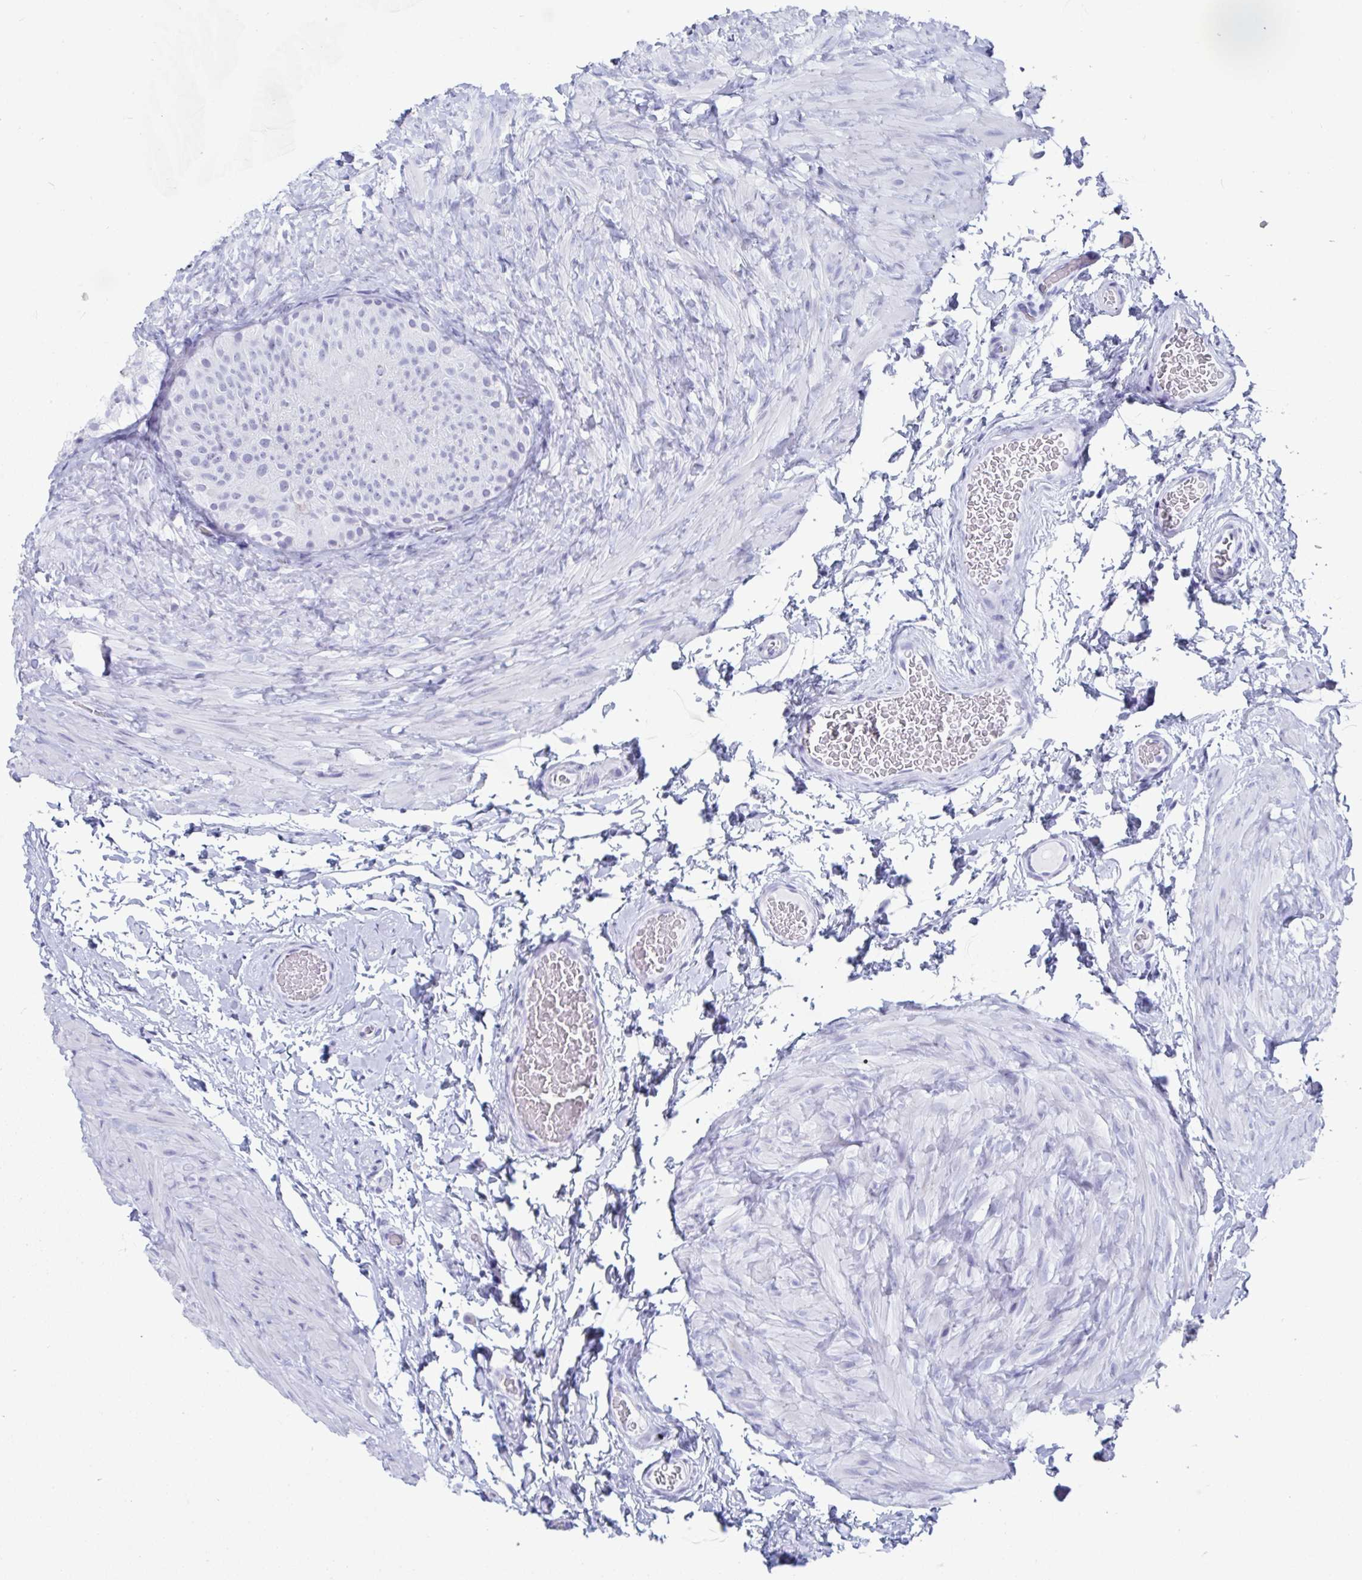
{"staining": {"intensity": "negative", "quantity": "none", "location": "none"}, "tissue": "epididymis", "cell_type": "Glandular cells", "image_type": "normal", "snomed": [{"axis": "morphology", "description": "Normal tissue, NOS"}, {"axis": "topography", "description": "Epididymis, spermatic cord, NOS"}, {"axis": "topography", "description": "Epididymis"}], "caption": "IHC histopathology image of benign epididymis: human epididymis stained with DAB (3,3'-diaminobenzidine) exhibits no significant protein expression in glandular cells. The staining was performed using DAB to visualize the protein expression in brown, while the nuclei were stained in blue with hematoxylin (Magnification: 20x).", "gene": "GKN2", "patient": {"sex": "male", "age": 31}}